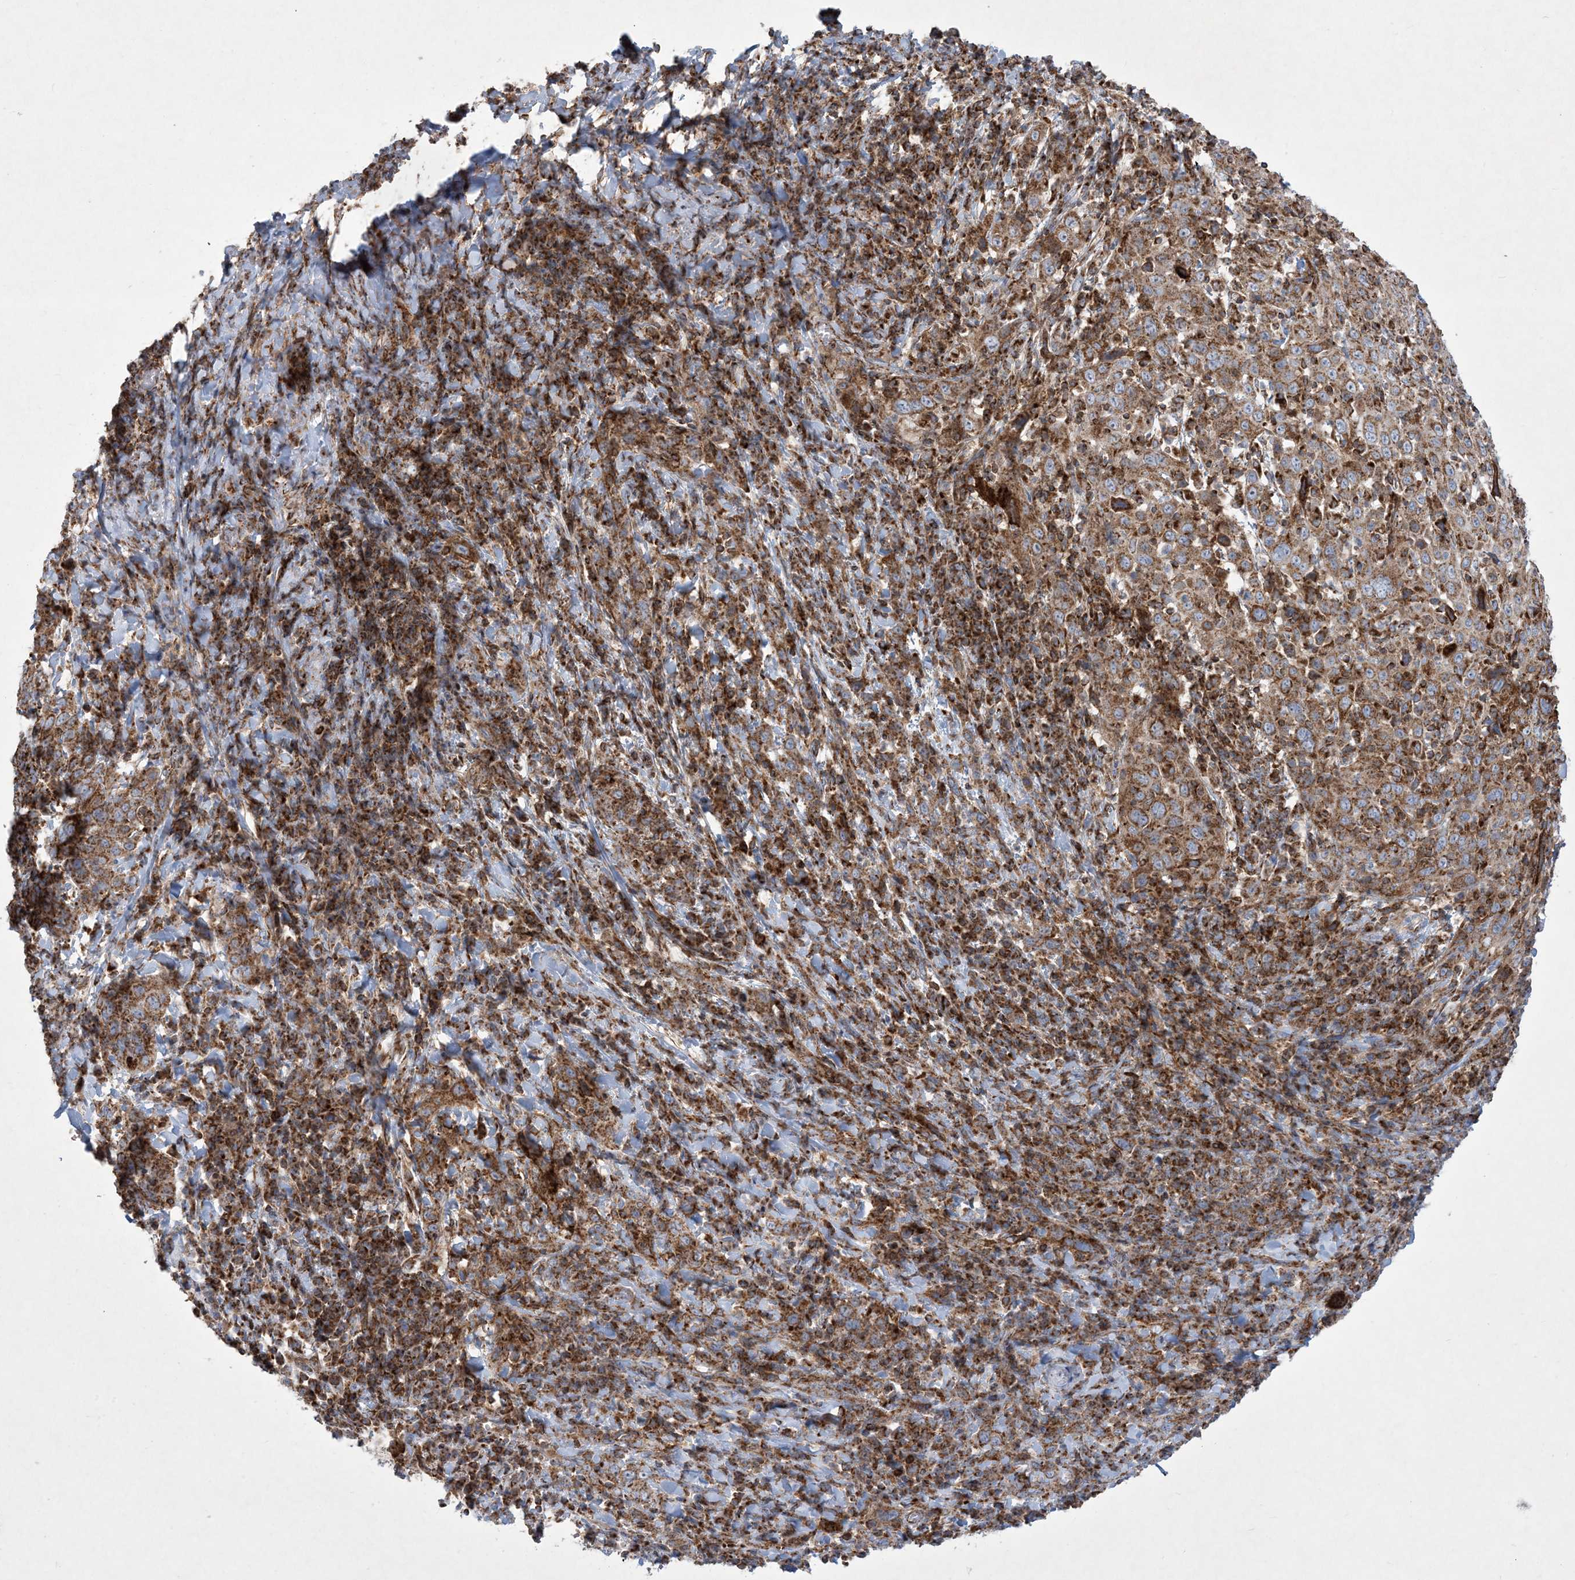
{"staining": {"intensity": "moderate", "quantity": ">75%", "location": "cytoplasmic/membranous"}, "tissue": "cervical cancer", "cell_type": "Tumor cells", "image_type": "cancer", "snomed": [{"axis": "morphology", "description": "Squamous cell carcinoma, NOS"}, {"axis": "topography", "description": "Cervix"}], "caption": "Moderate cytoplasmic/membranous staining is appreciated in about >75% of tumor cells in cervical cancer.", "gene": "BEND4", "patient": {"sex": "female", "age": 46}}